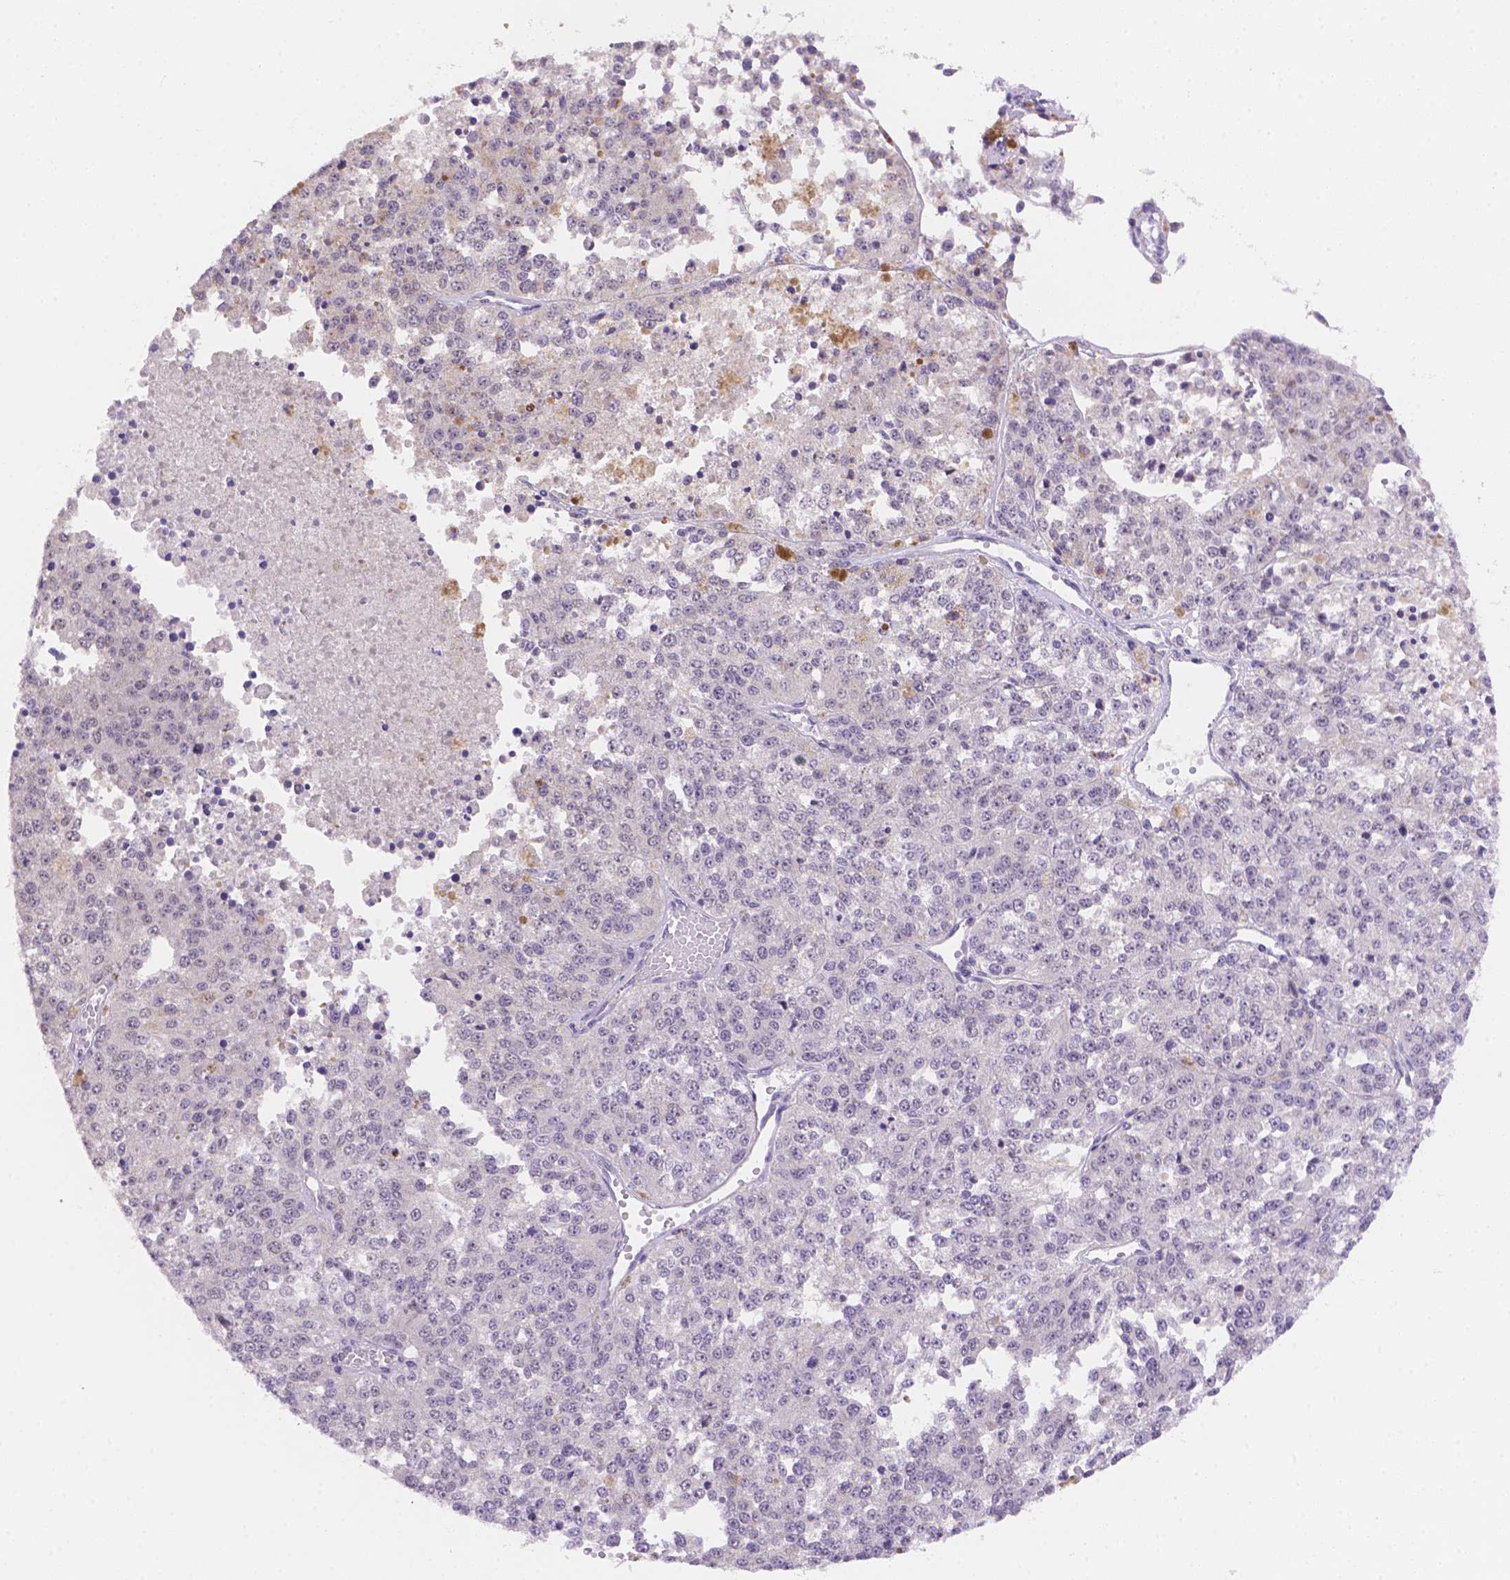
{"staining": {"intensity": "negative", "quantity": "none", "location": "none"}, "tissue": "melanoma", "cell_type": "Tumor cells", "image_type": "cancer", "snomed": [{"axis": "morphology", "description": "Malignant melanoma, Metastatic site"}, {"axis": "topography", "description": "Lymph node"}], "caption": "DAB immunohistochemical staining of malignant melanoma (metastatic site) shows no significant staining in tumor cells.", "gene": "NXPE2", "patient": {"sex": "female", "age": 64}}